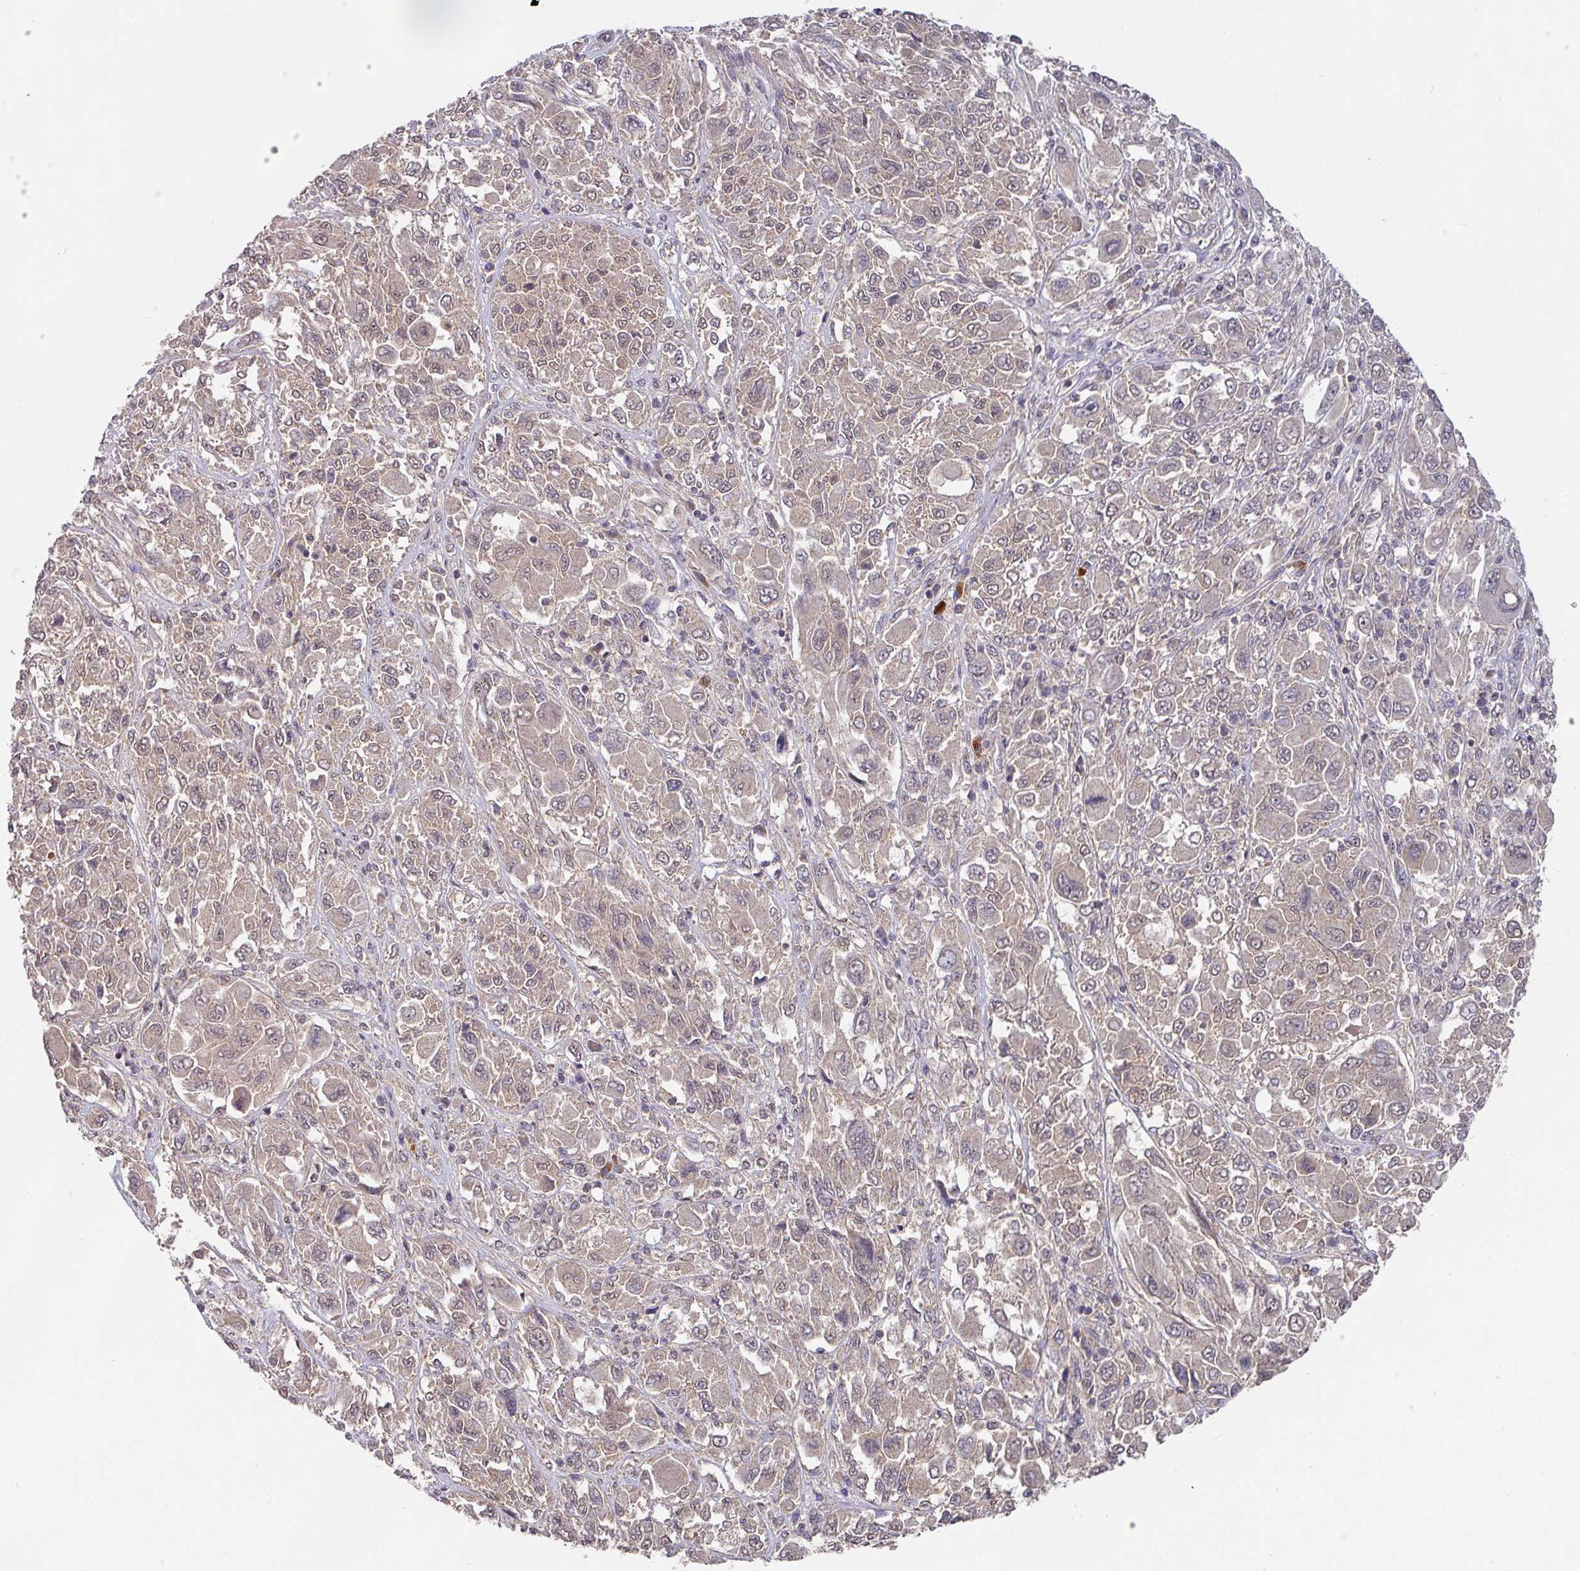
{"staining": {"intensity": "weak", "quantity": "25%-75%", "location": "cytoplasmic/membranous"}, "tissue": "melanoma", "cell_type": "Tumor cells", "image_type": "cancer", "snomed": [{"axis": "morphology", "description": "Malignant melanoma, NOS"}, {"axis": "topography", "description": "Skin"}], "caption": "A brown stain labels weak cytoplasmic/membranous expression of a protein in malignant melanoma tumor cells.", "gene": "EXTL3", "patient": {"sex": "female", "age": 91}}